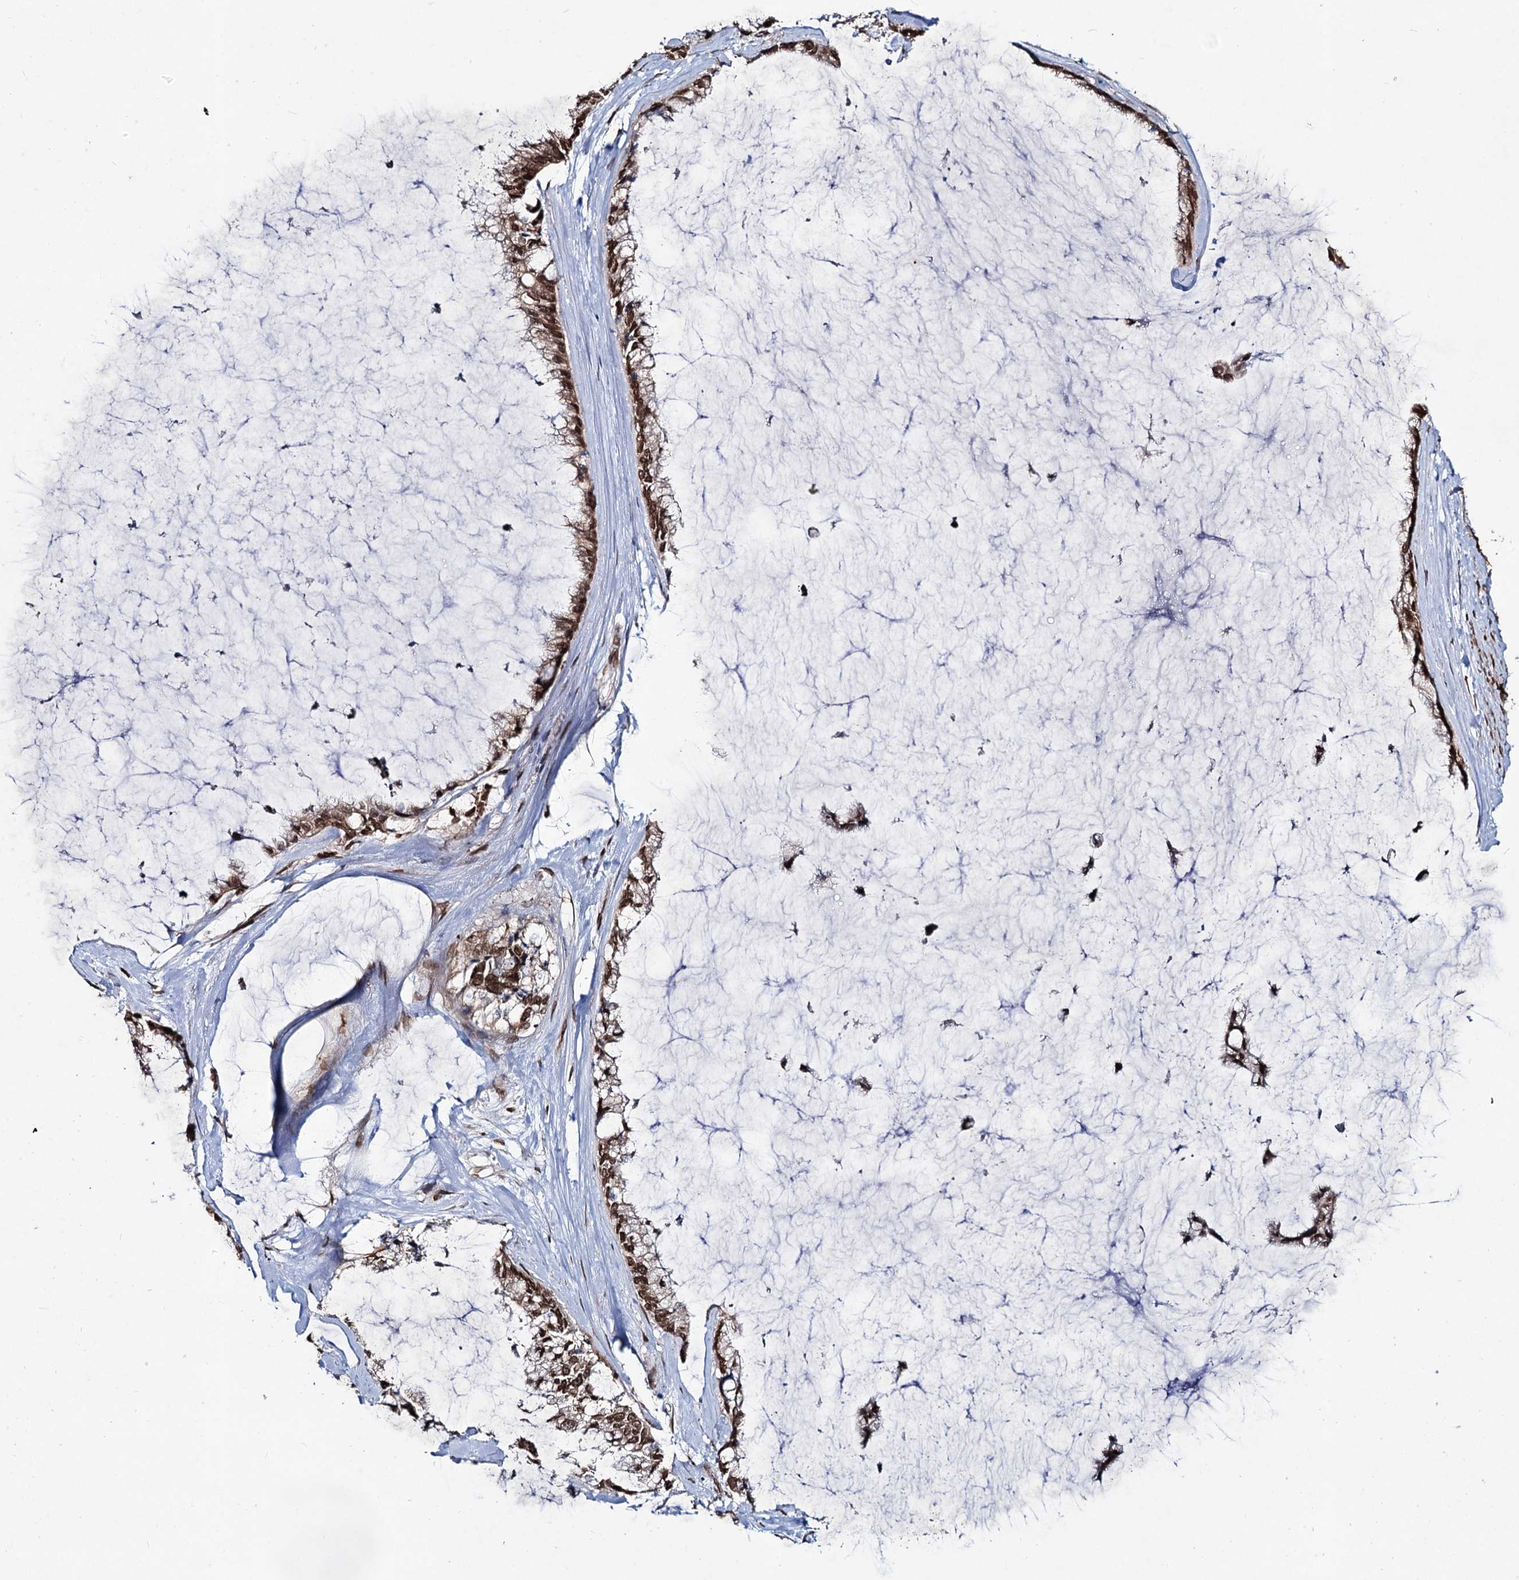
{"staining": {"intensity": "strong", "quantity": ">75%", "location": "nuclear"}, "tissue": "ovarian cancer", "cell_type": "Tumor cells", "image_type": "cancer", "snomed": [{"axis": "morphology", "description": "Cystadenocarcinoma, mucinous, NOS"}, {"axis": "topography", "description": "Ovary"}], "caption": "High-power microscopy captured an immunohistochemistry (IHC) micrograph of ovarian mucinous cystadenocarcinoma, revealing strong nuclear staining in about >75% of tumor cells.", "gene": "RNF6", "patient": {"sex": "female", "age": 39}}